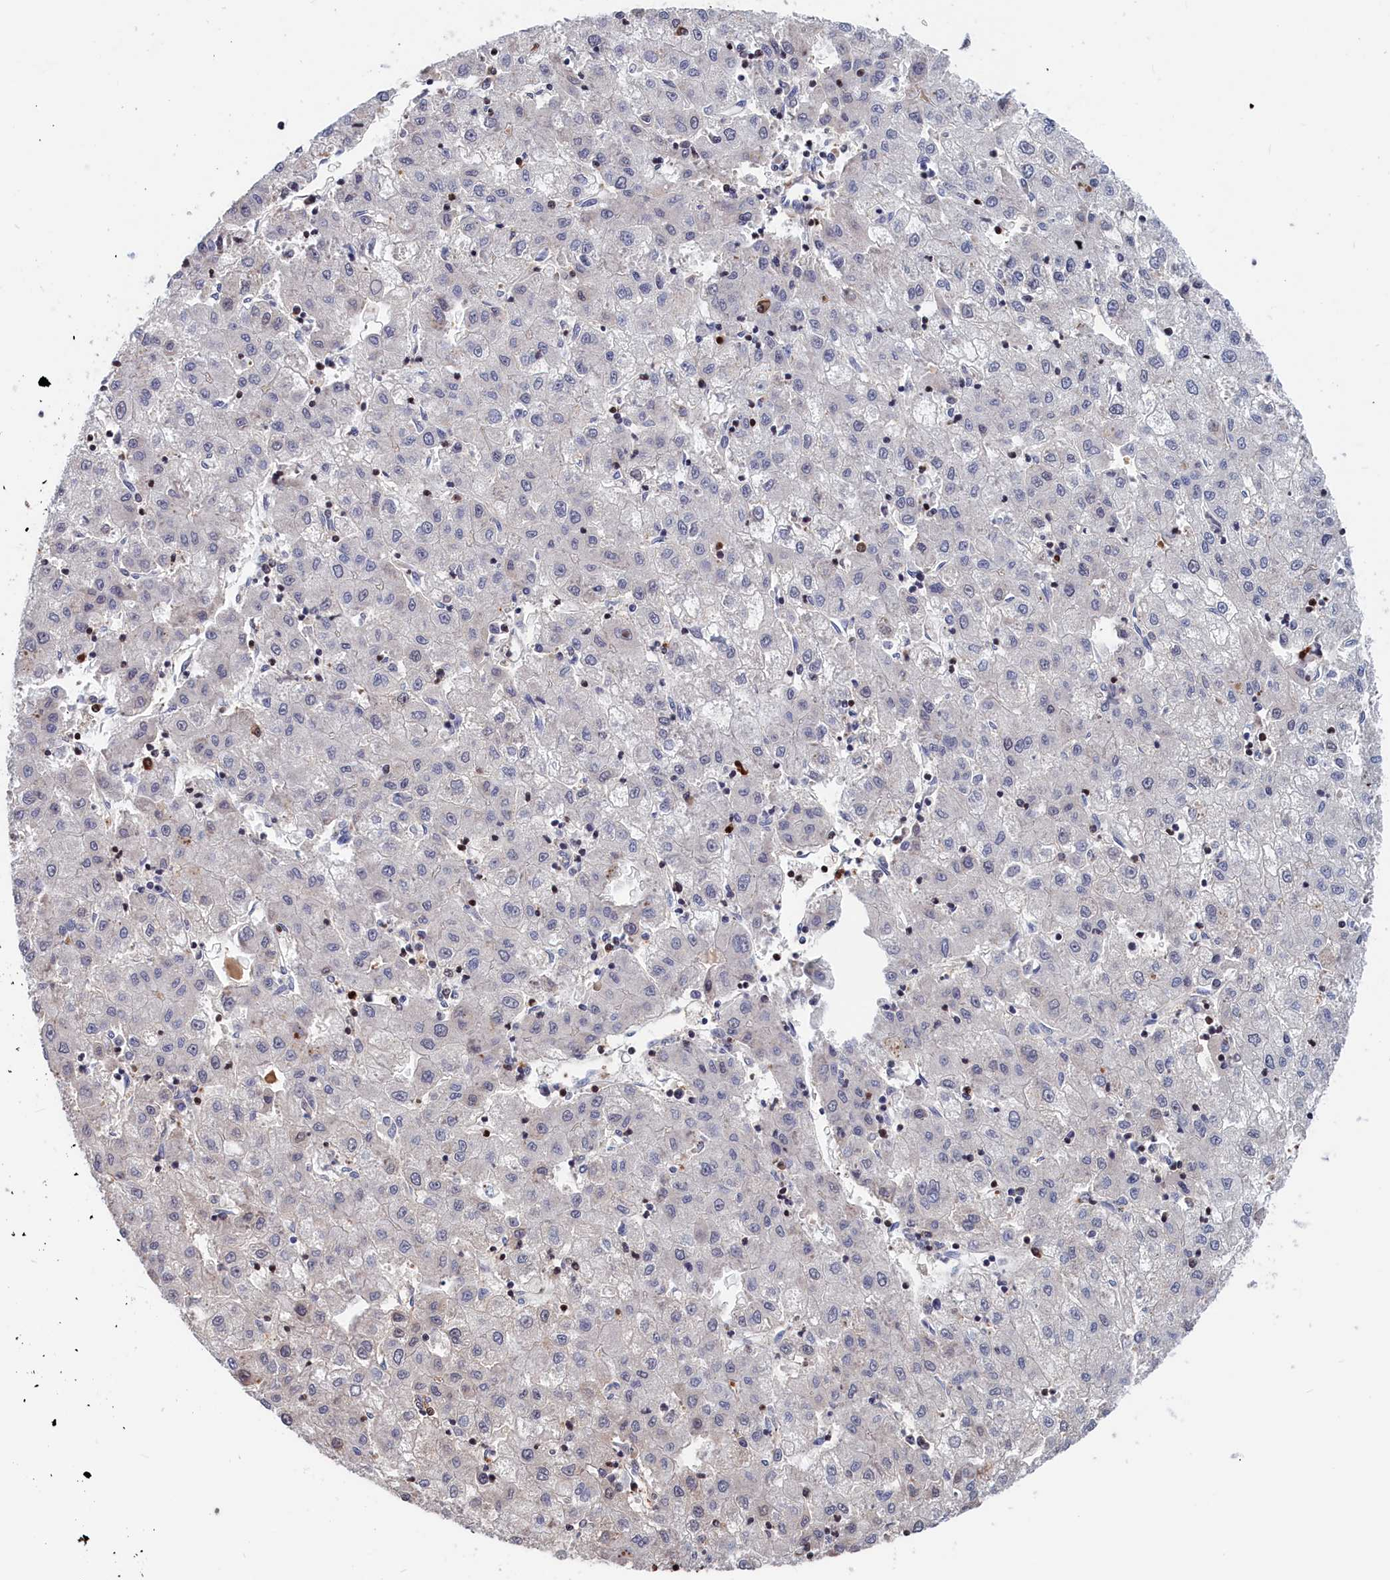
{"staining": {"intensity": "negative", "quantity": "none", "location": "none"}, "tissue": "liver cancer", "cell_type": "Tumor cells", "image_type": "cancer", "snomed": [{"axis": "morphology", "description": "Carcinoma, Hepatocellular, NOS"}, {"axis": "topography", "description": "Liver"}], "caption": "The histopathology image exhibits no staining of tumor cells in liver cancer (hepatocellular carcinoma).", "gene": "CRIP1", "patient": {"sex": "male", "age": 72}}